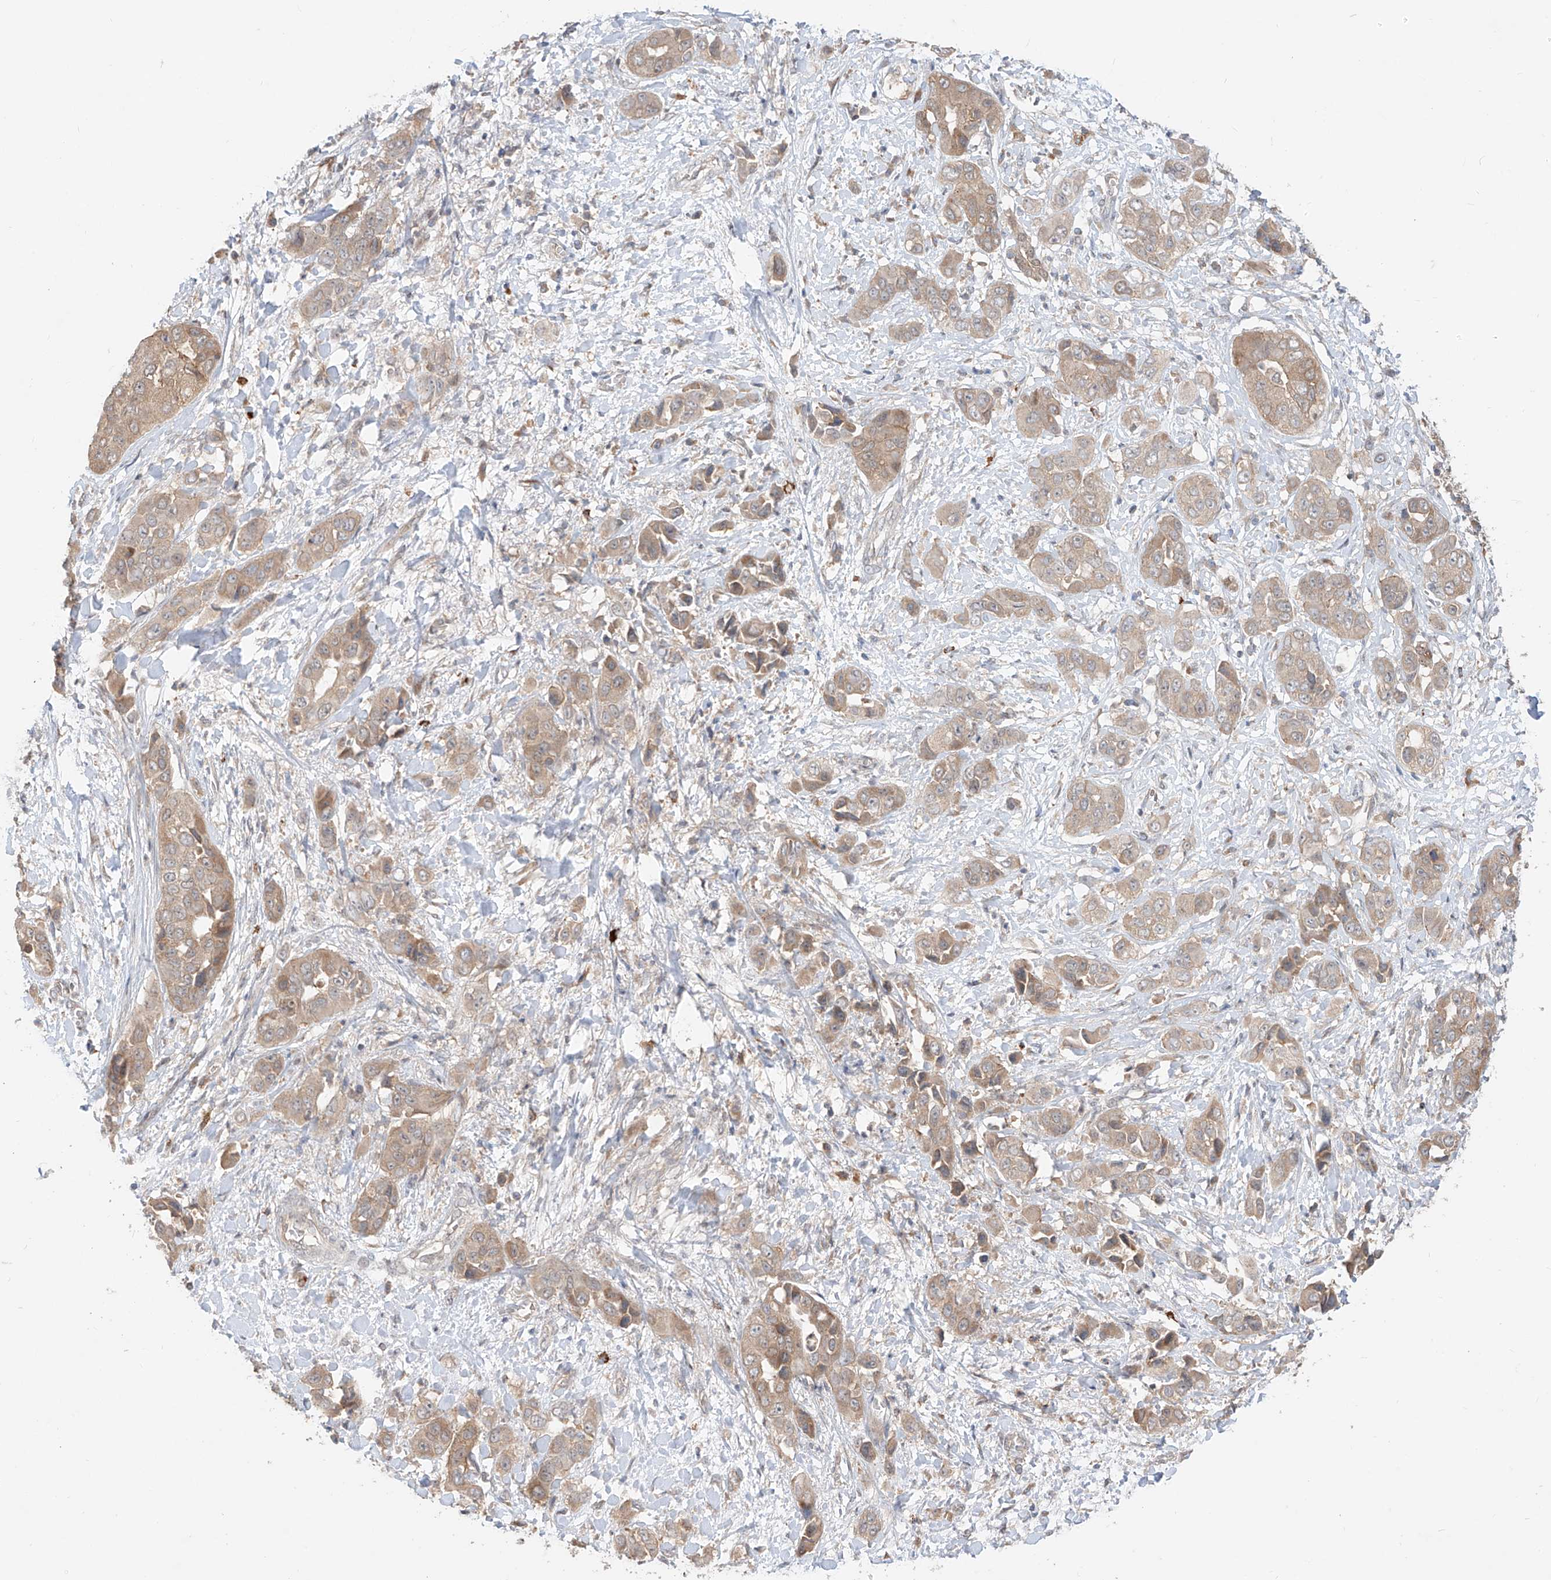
{"staining": {"intensity": "weak", "quantity": ">75%", "location": "cytoplasmic/membranous"}, "tissue": "liver cancer", "cell_type": "Tumor cells", "image_type": "cancer", "snomed": [{"axis": "morphology", "description": "Cholangiocarcinoma"}, {"axis": "topography", "description": "Liver"}], "caption": "Liver cholangiocarcinoma stained for a protein (brown) exhibits weak cytoplasmic/membranous positive positivity in approximately >75% of tumor cells.", "gene": "MTUS2", "patient": {"sex": "female", "age": 52}}